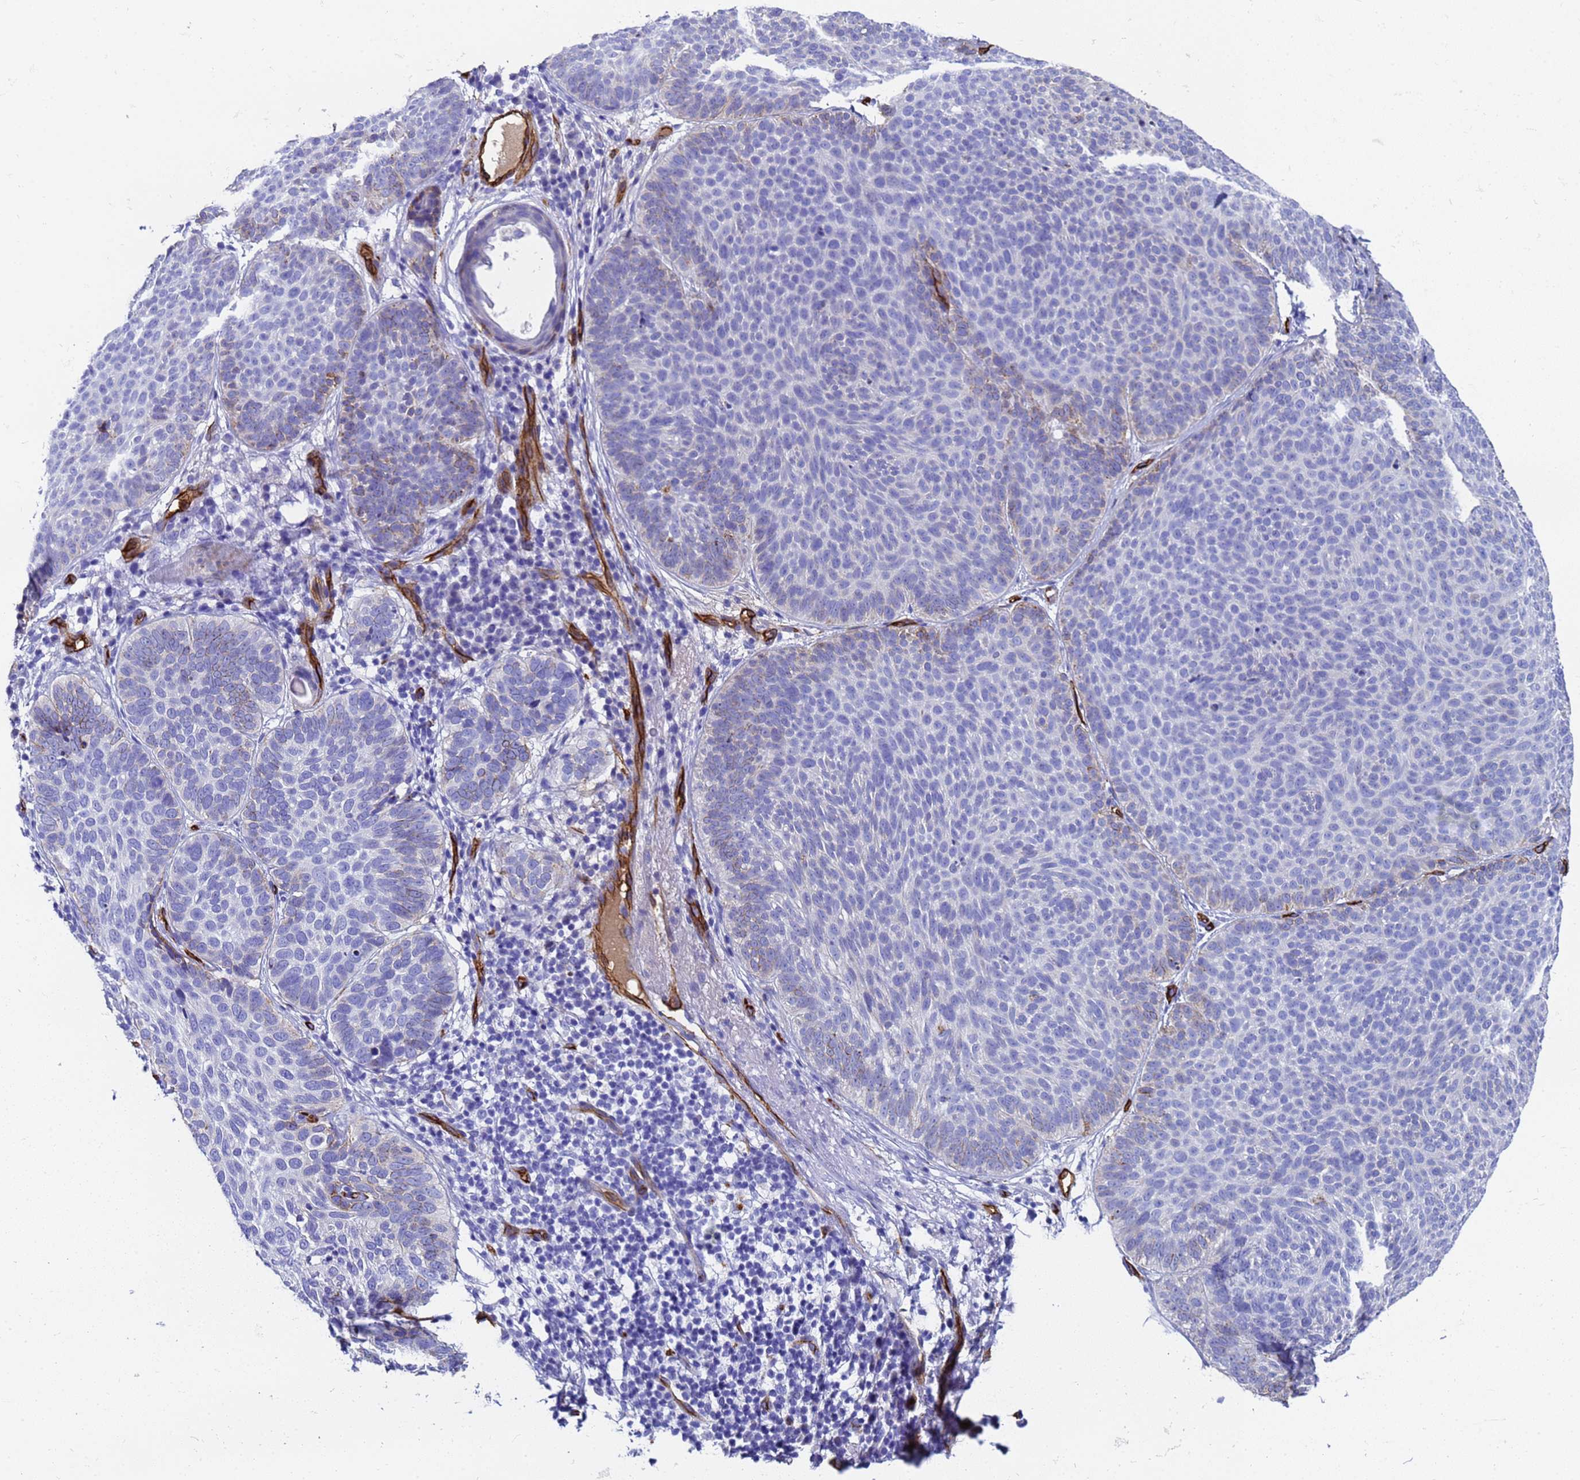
{"staining": {"intensity": "negative", "quantity": "none", "location": "none"}, "tissue": "skin cancer", "cell_type": "Tumor cells", "image_type": "cancer", "snomed": [{"axis": "morphology", "description": "Basal cell carcinoma"}, {"axis": "topography", "description": "Skin"}], "caption": "Immunohistochemical staining of skin cancer displays no significant expression in tumor cells.", "gene": "ADIPOQ", "patient": {"sex": "male", "age": 85}}